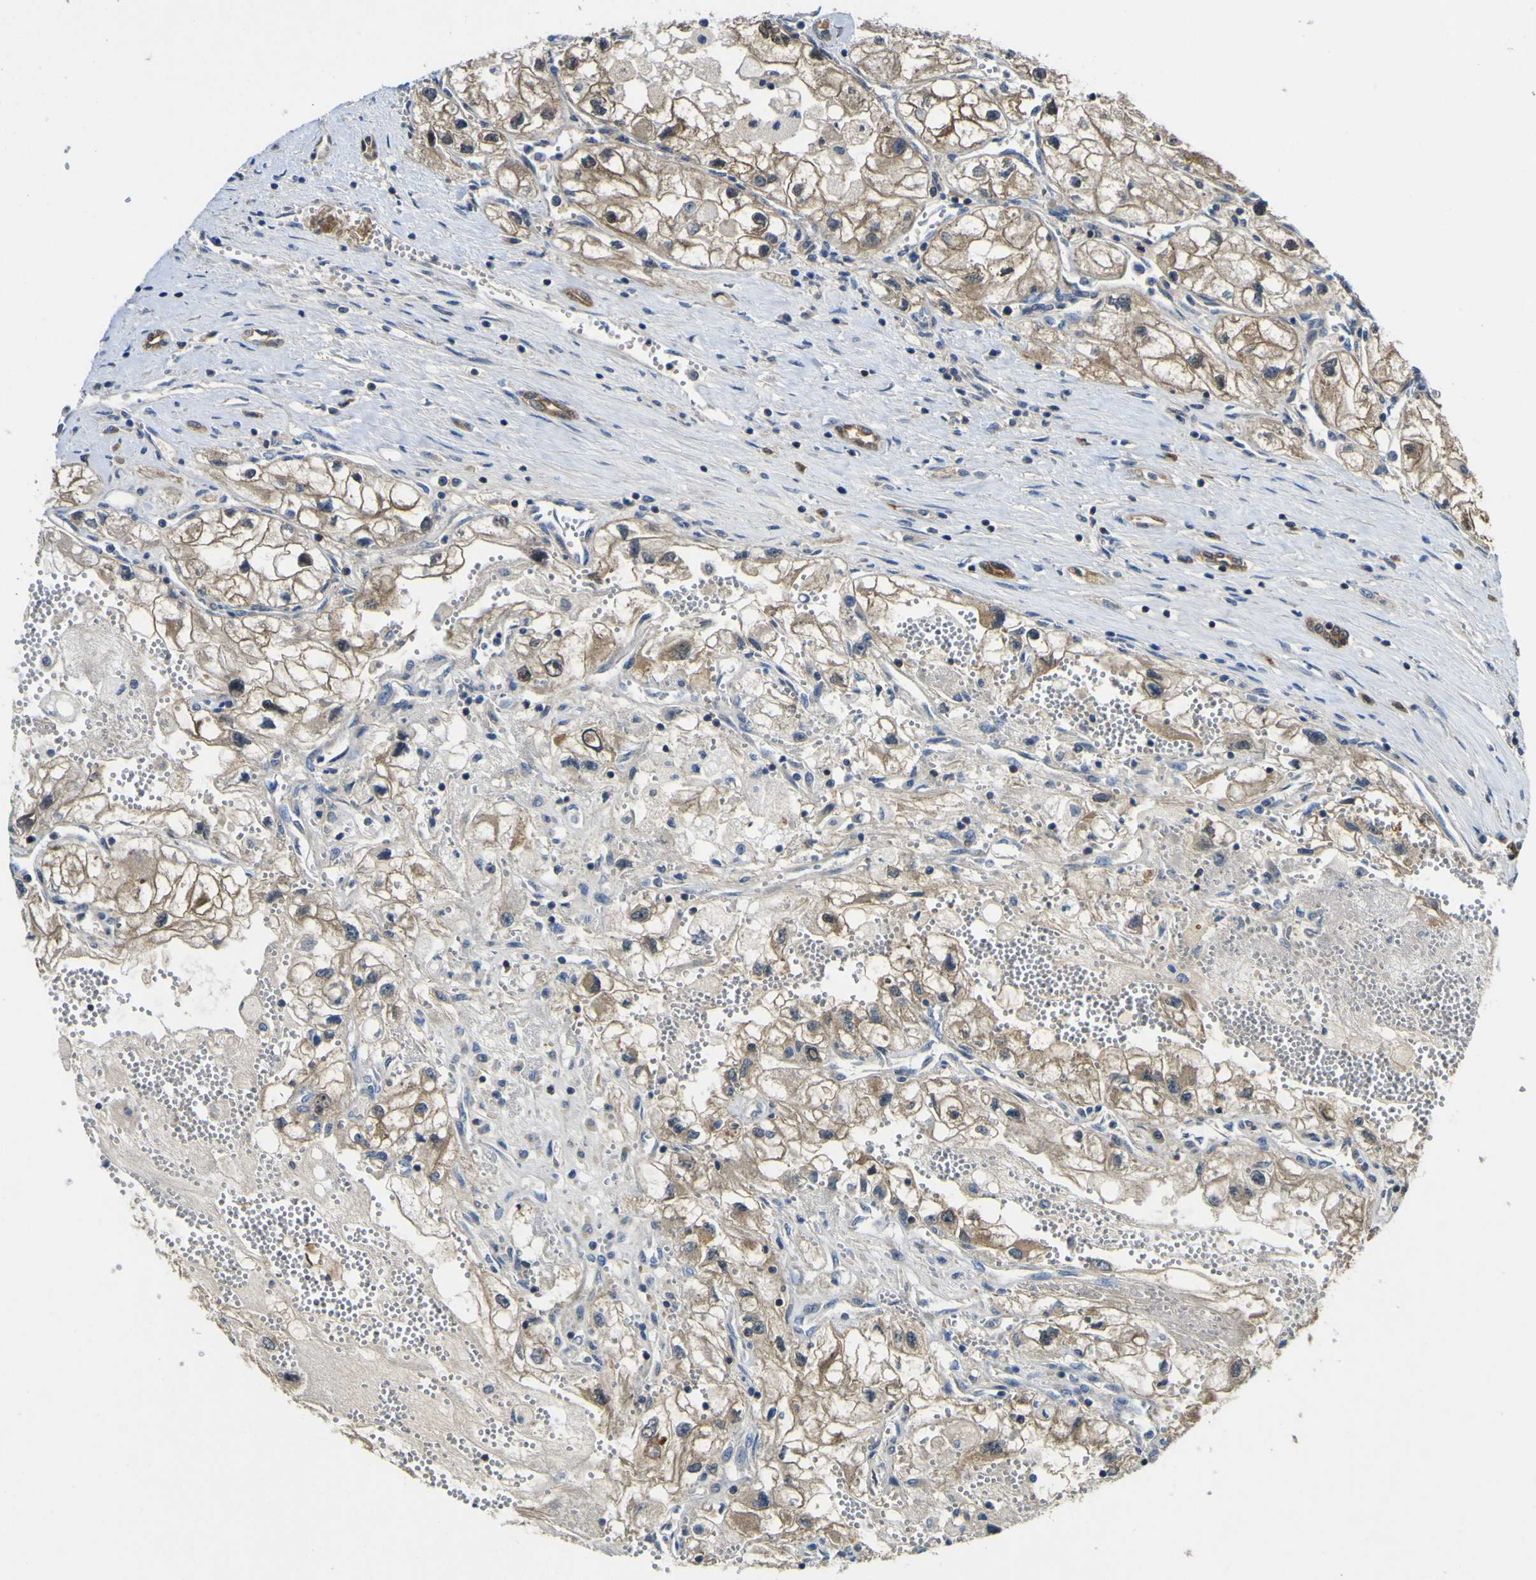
{"staining": {"intensity": "moderate", "quantity": ">75%", "location": "cytoplasmic/membranous"}, "tissue": "renal cancer", "cell_type": "Tumor cells", "image_type": "cancer", "snomed": [{"axis": "morphology", "description": "Adenocarcinoma, NOS"}, {"axis": "topography", "description": "Kidney"}], "caption": "IHC (DAB (3,3'-diaminobenzidine)) staining of renal cancer displays moderate cytoplasmic/membranous protein staining in about >75% of tumor cells.", "gene": "EML2", "patient": {"sex": "female", "age": 70}}